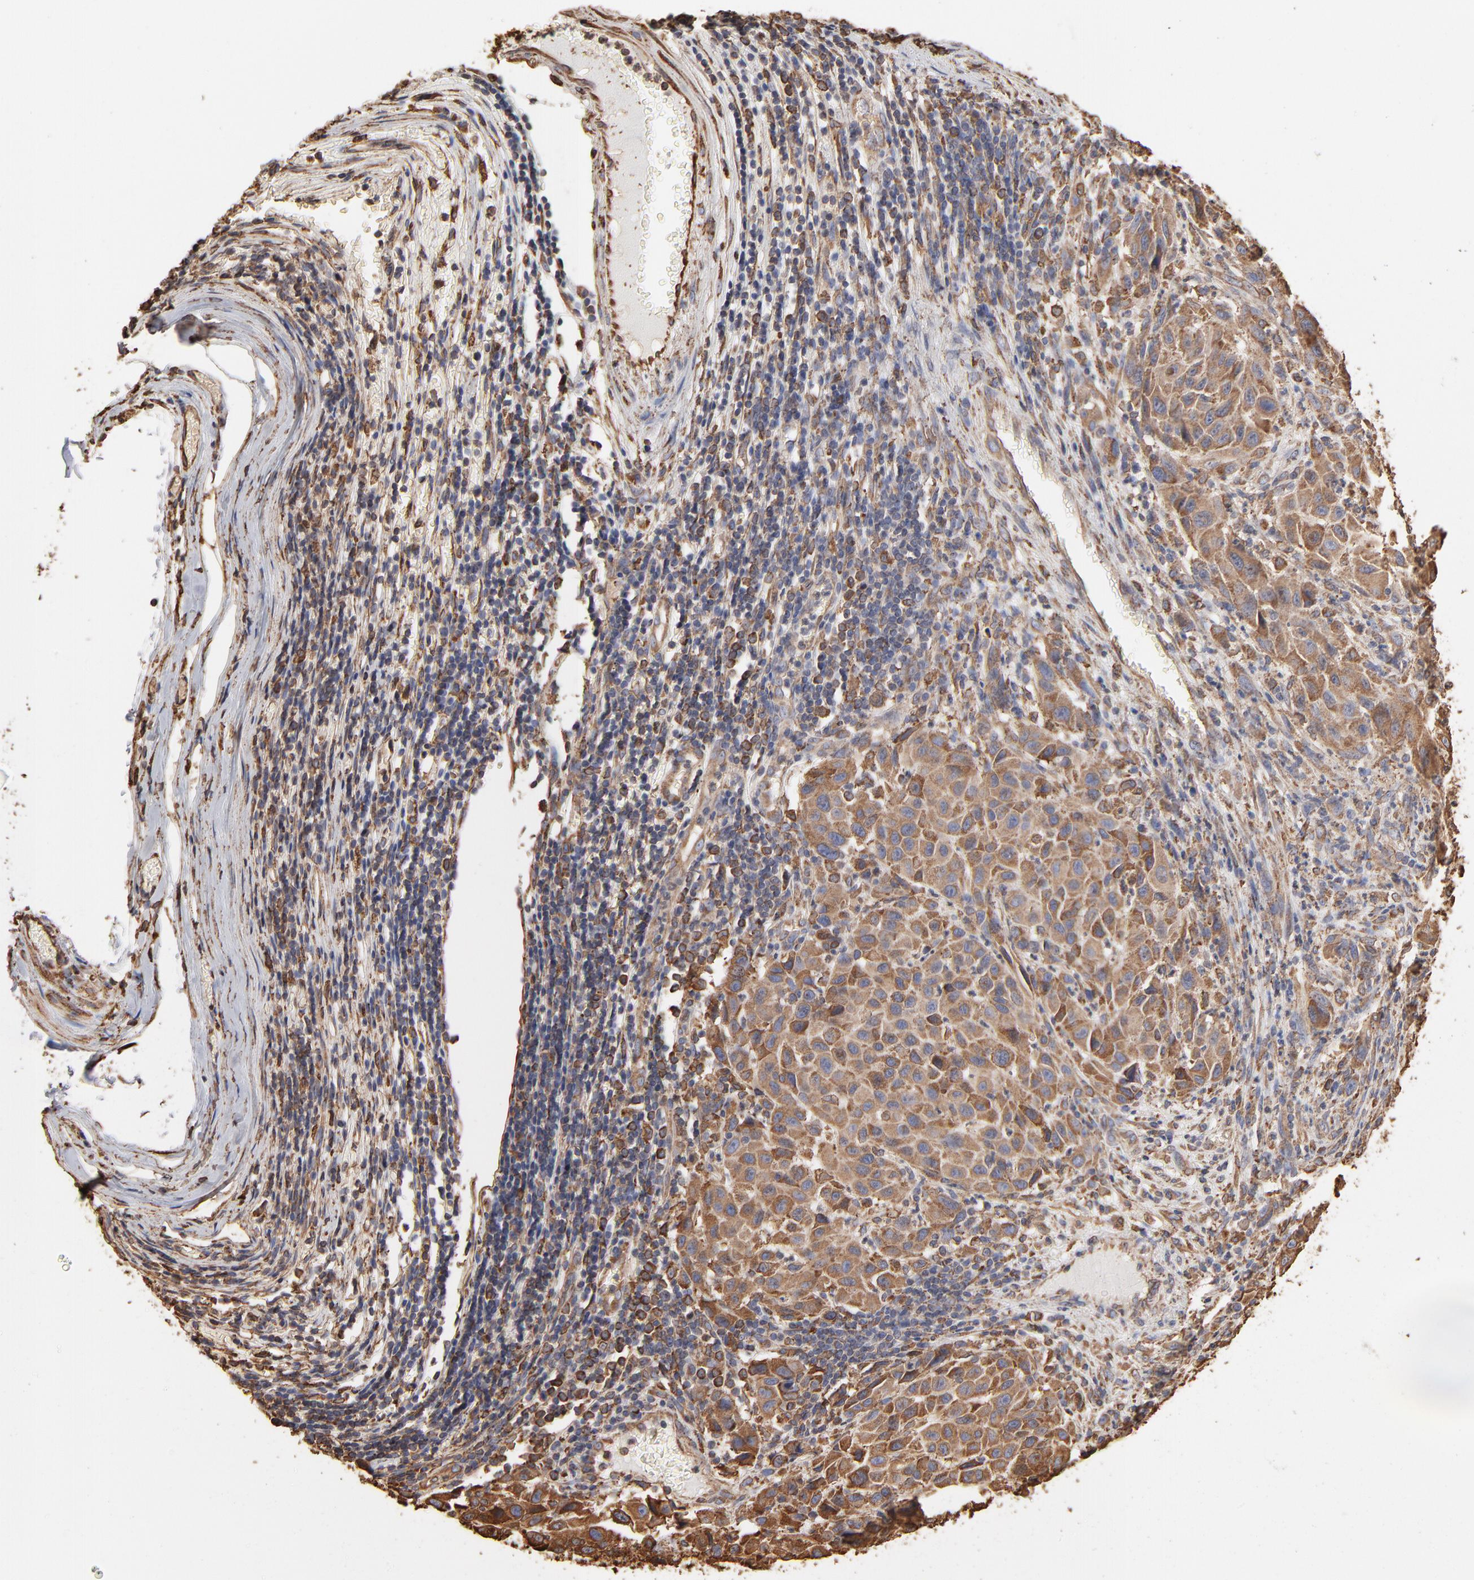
{"staining": {"intensity": "moderate", "quantity": ">75%", "location": "cytoplasmic/membranous"}, "tissue": "melanoma", "cell_type": "Tumor cells", "image_type": "cancer", "snomed": [{"axis": "morphology", "description": "Malignant melanoma, Metastatic site"}, {"axis": "topography", "description": "Lymph node"}], "caption": "Immunohistochemical staining of human malignant melanoma (metastatic site) reveals moderate cytoplasmic/membranous protein positivity in about >75% of tumor cells.", "gene": "PDIA3", "patient": {"sex": "male", "age": 61}}